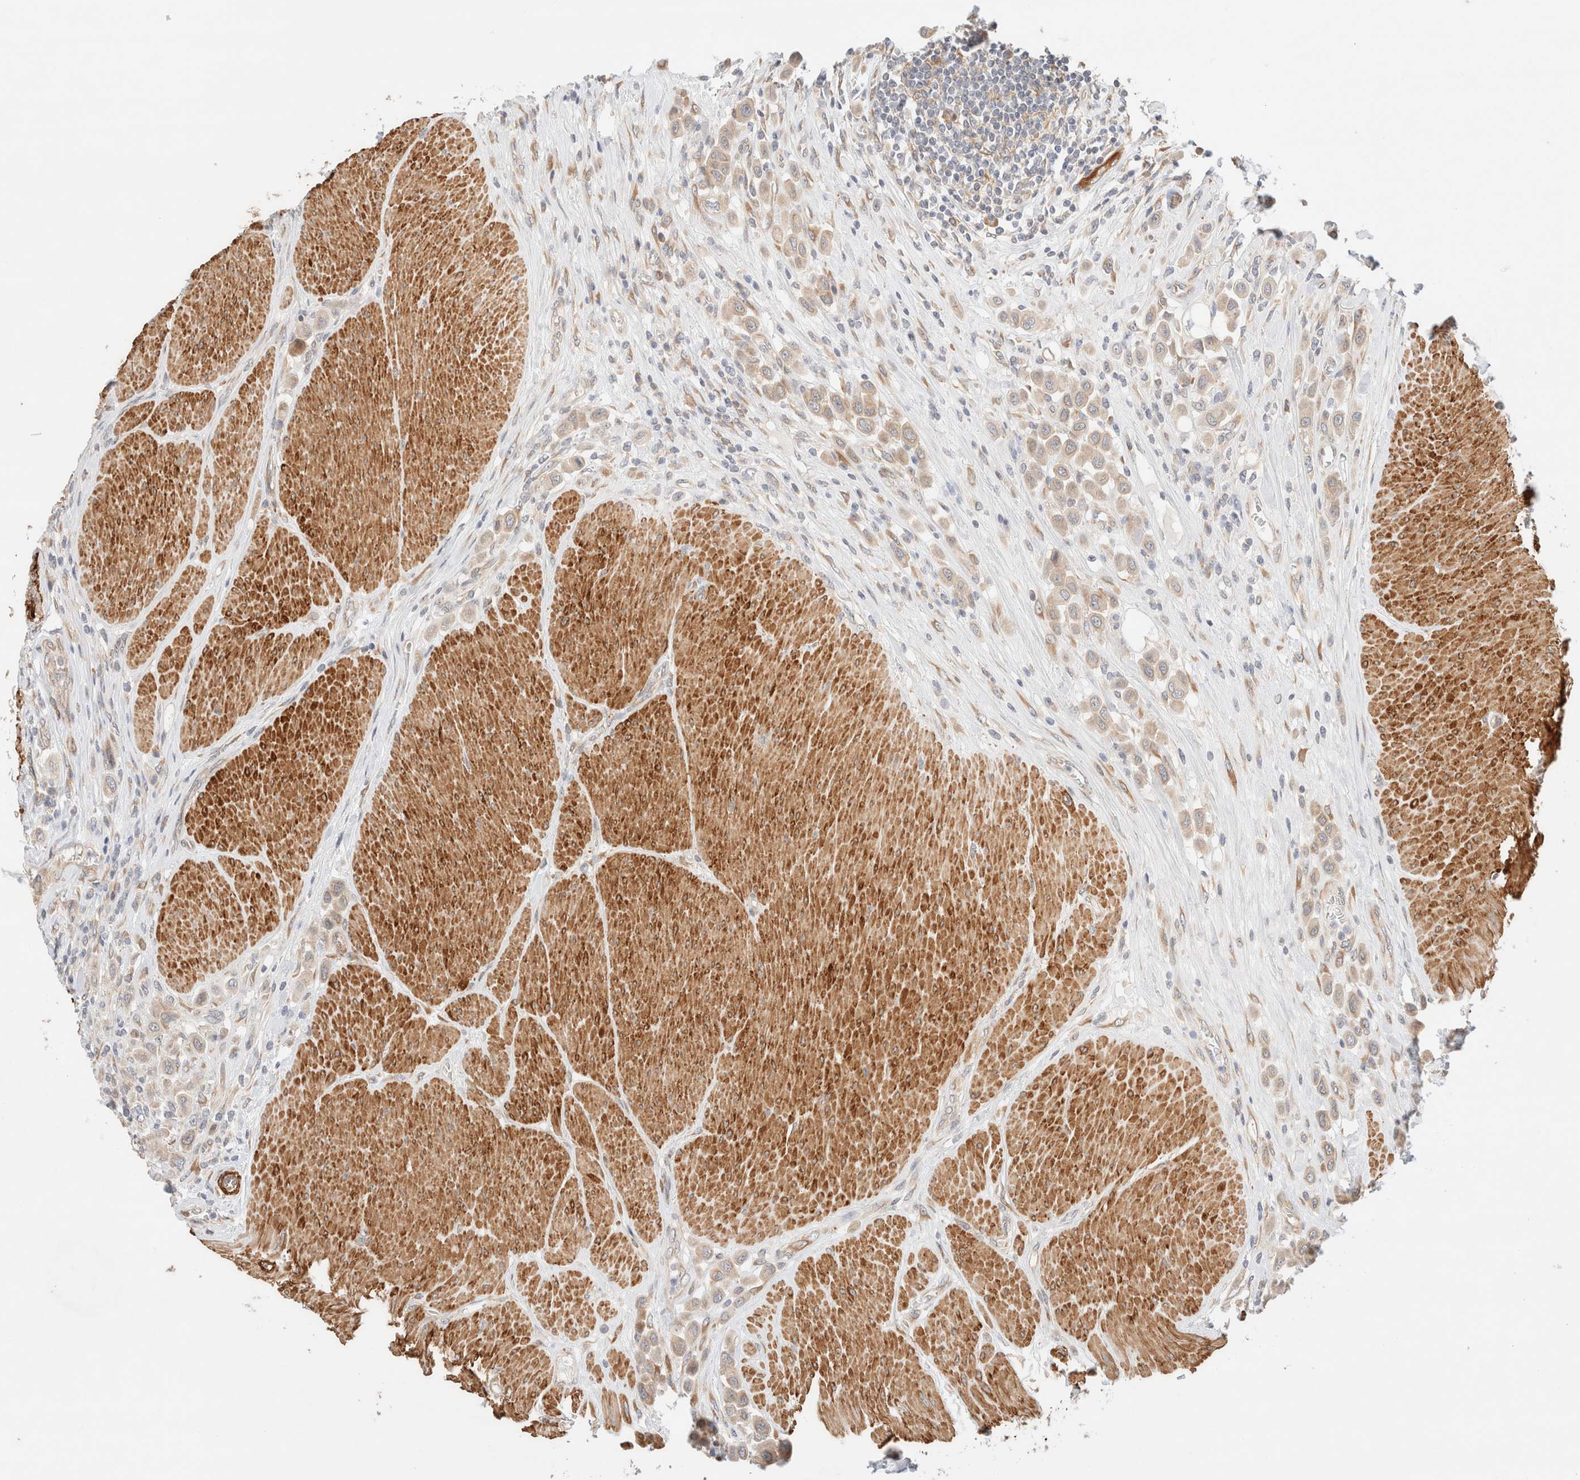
{"staining": {"intensity": "moderate", "quantity": ">75%", "location": "cytoplasmic/membranous"}, "tissue": "urothelial cancer", "cell_type": "Tumor cells", "image_type": "cancer", "snomed": [{"axis": "morphology", "description": "Urothelial carcinoma, High grade"}, {"axis": "topography", "description": "Urinary bladder"}], "caption": "This is a photomicrograph of IHC staining of urothelial cancer, which shows moderate positivity in the cytoplasmic/membranous of tumor cells.", "gene": "RRP15", "patient": {"sex": "male", "age": 50}}